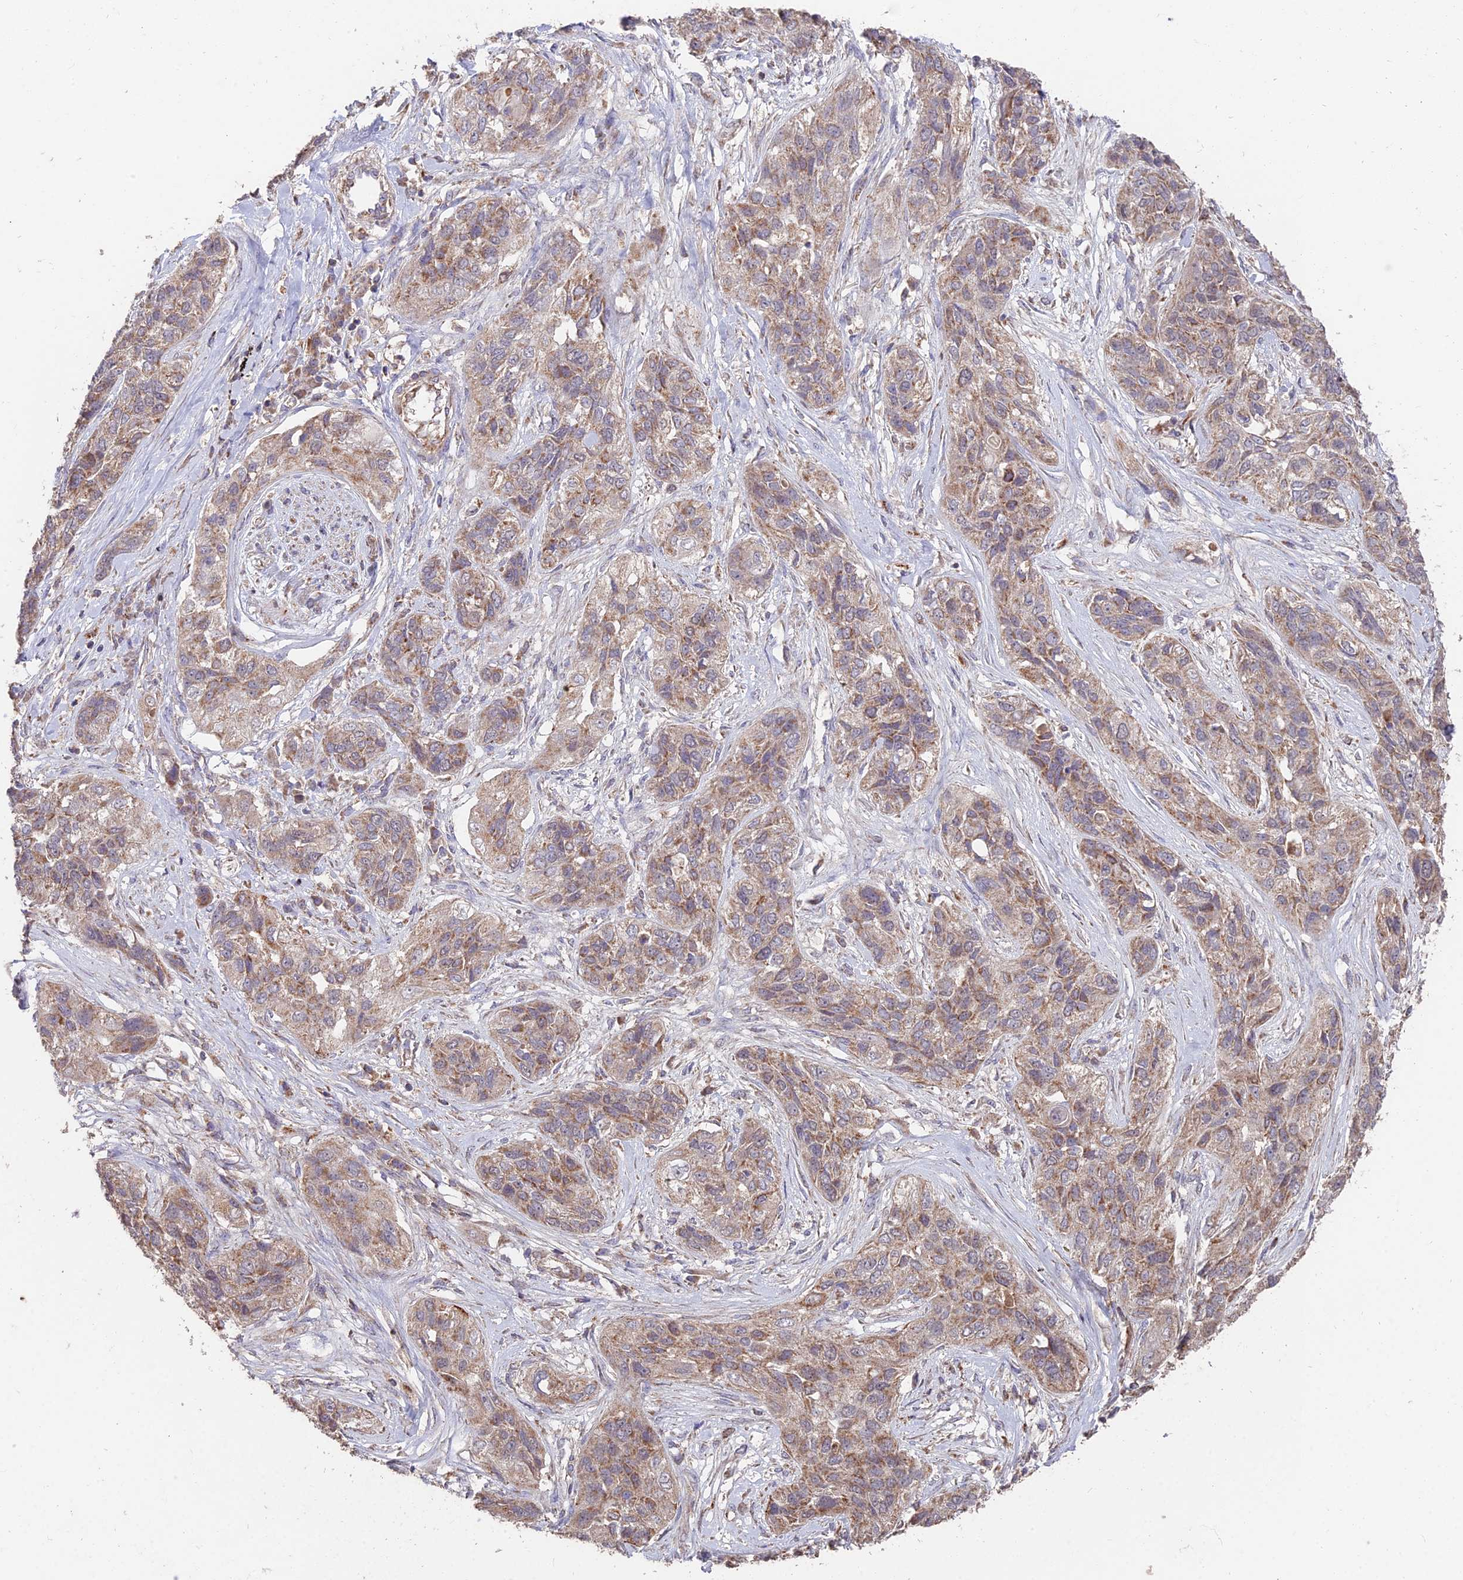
{"staining": {"intensity": "weak", "quantity": "25%-75%", "location": "cytoplasmic/membranous"}, "tissue": "lung cancer", "cell_type": "Tumor cells", "image_type": "cancer", "snomed": [{"axis": "morphology", "description": "Squamous cell carcinoma, NOS"}, {"axis": "topography", "description": "Lung"}], "caption": "Brown immunohistochemical staining in lung squamous cell carcinoma shows weak cytoplasmic/membranous expression in approximately 25%-75% of tumor cells. (brown staining indicates protein expression, while blue staining denotes nuclei).", "gene": "IFT22", "patient": {"sex": "female", "age": 70}}